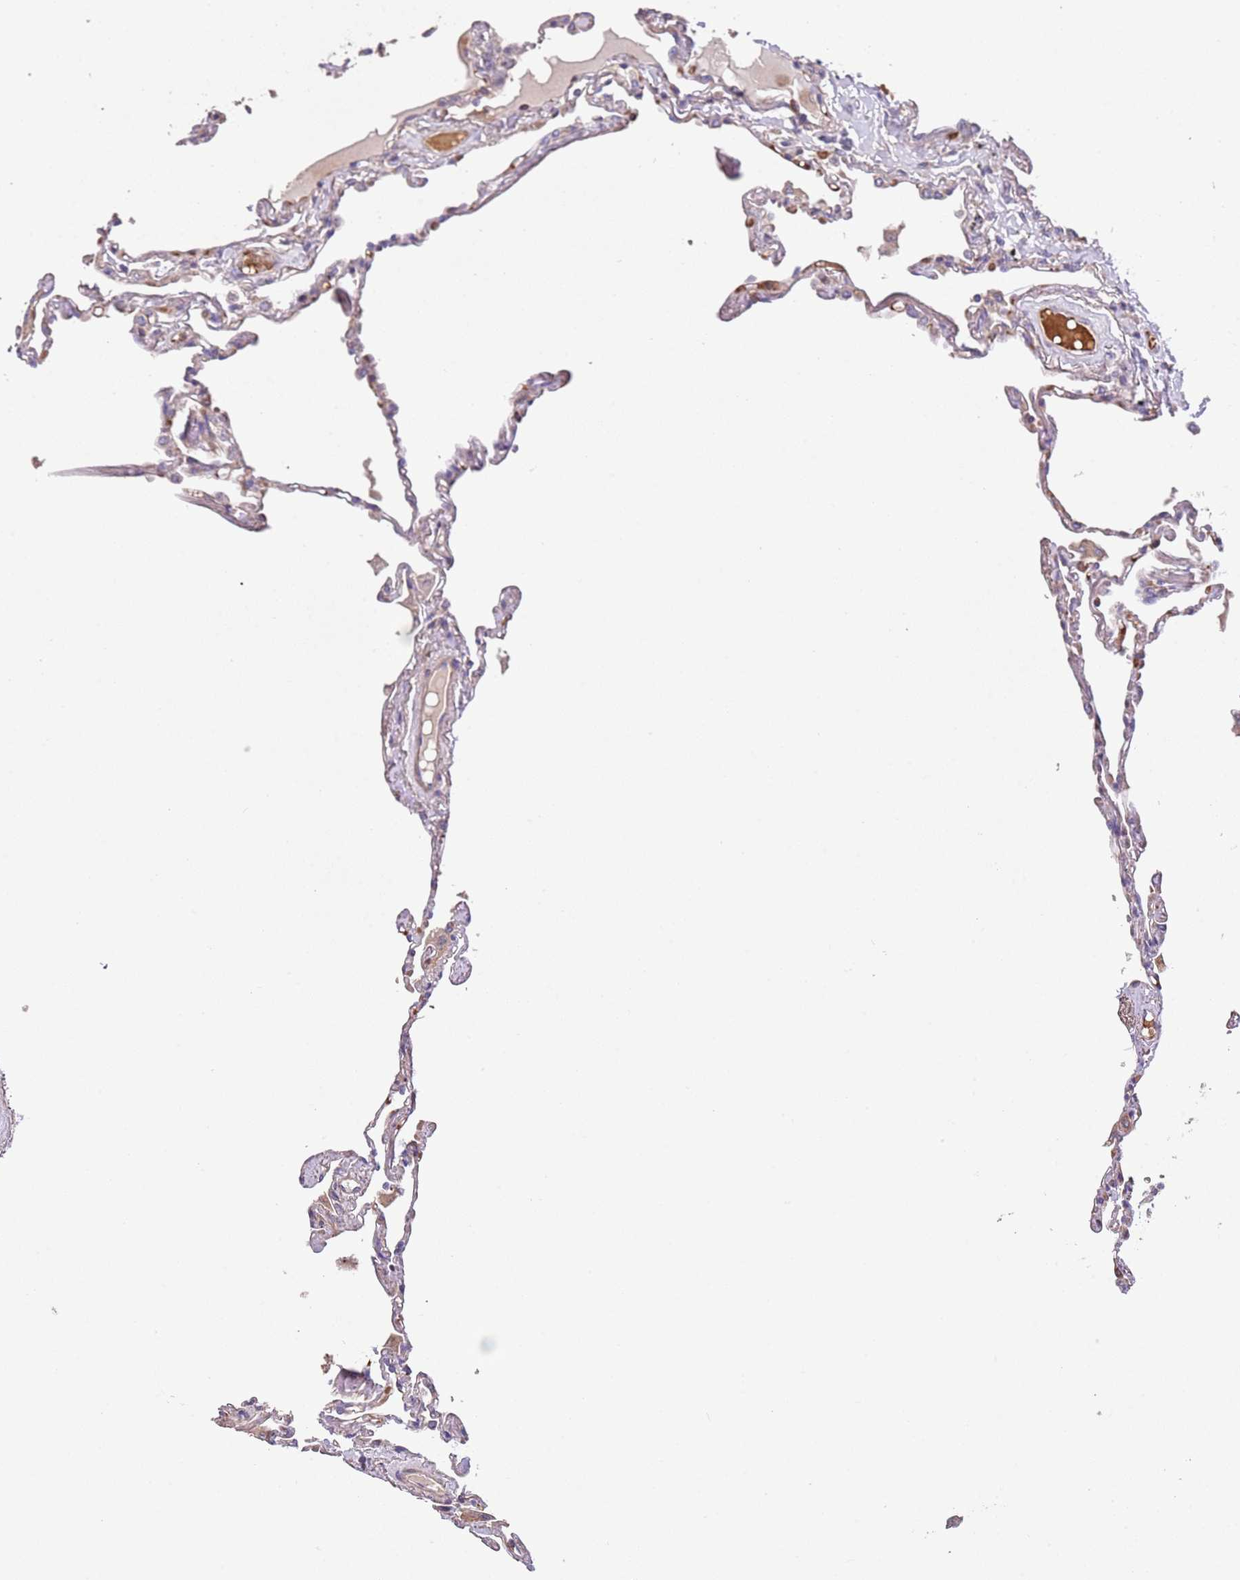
{"staining": {"intensity": "negative", "quantity": "none", "location": "none"}, "tissue": "lung", "cell_type": "Alveolar cells", "image_type": "normal", "snomed": [{"axis": "morphology", "description": "Normal tissue, NOS"}, {"axis": "topography", "description": "Lung"}], "caption": "Alveolar cells are negative for protein expression in normal human lung. (Stains: DAB (3,3'-diaminobenzidine) IHC with hematoxylin counter stain, Microscopy: brightfield microscopy at high magnification).", "gene": "PIGA", "patient": {"sex": "female", "age": 67}}